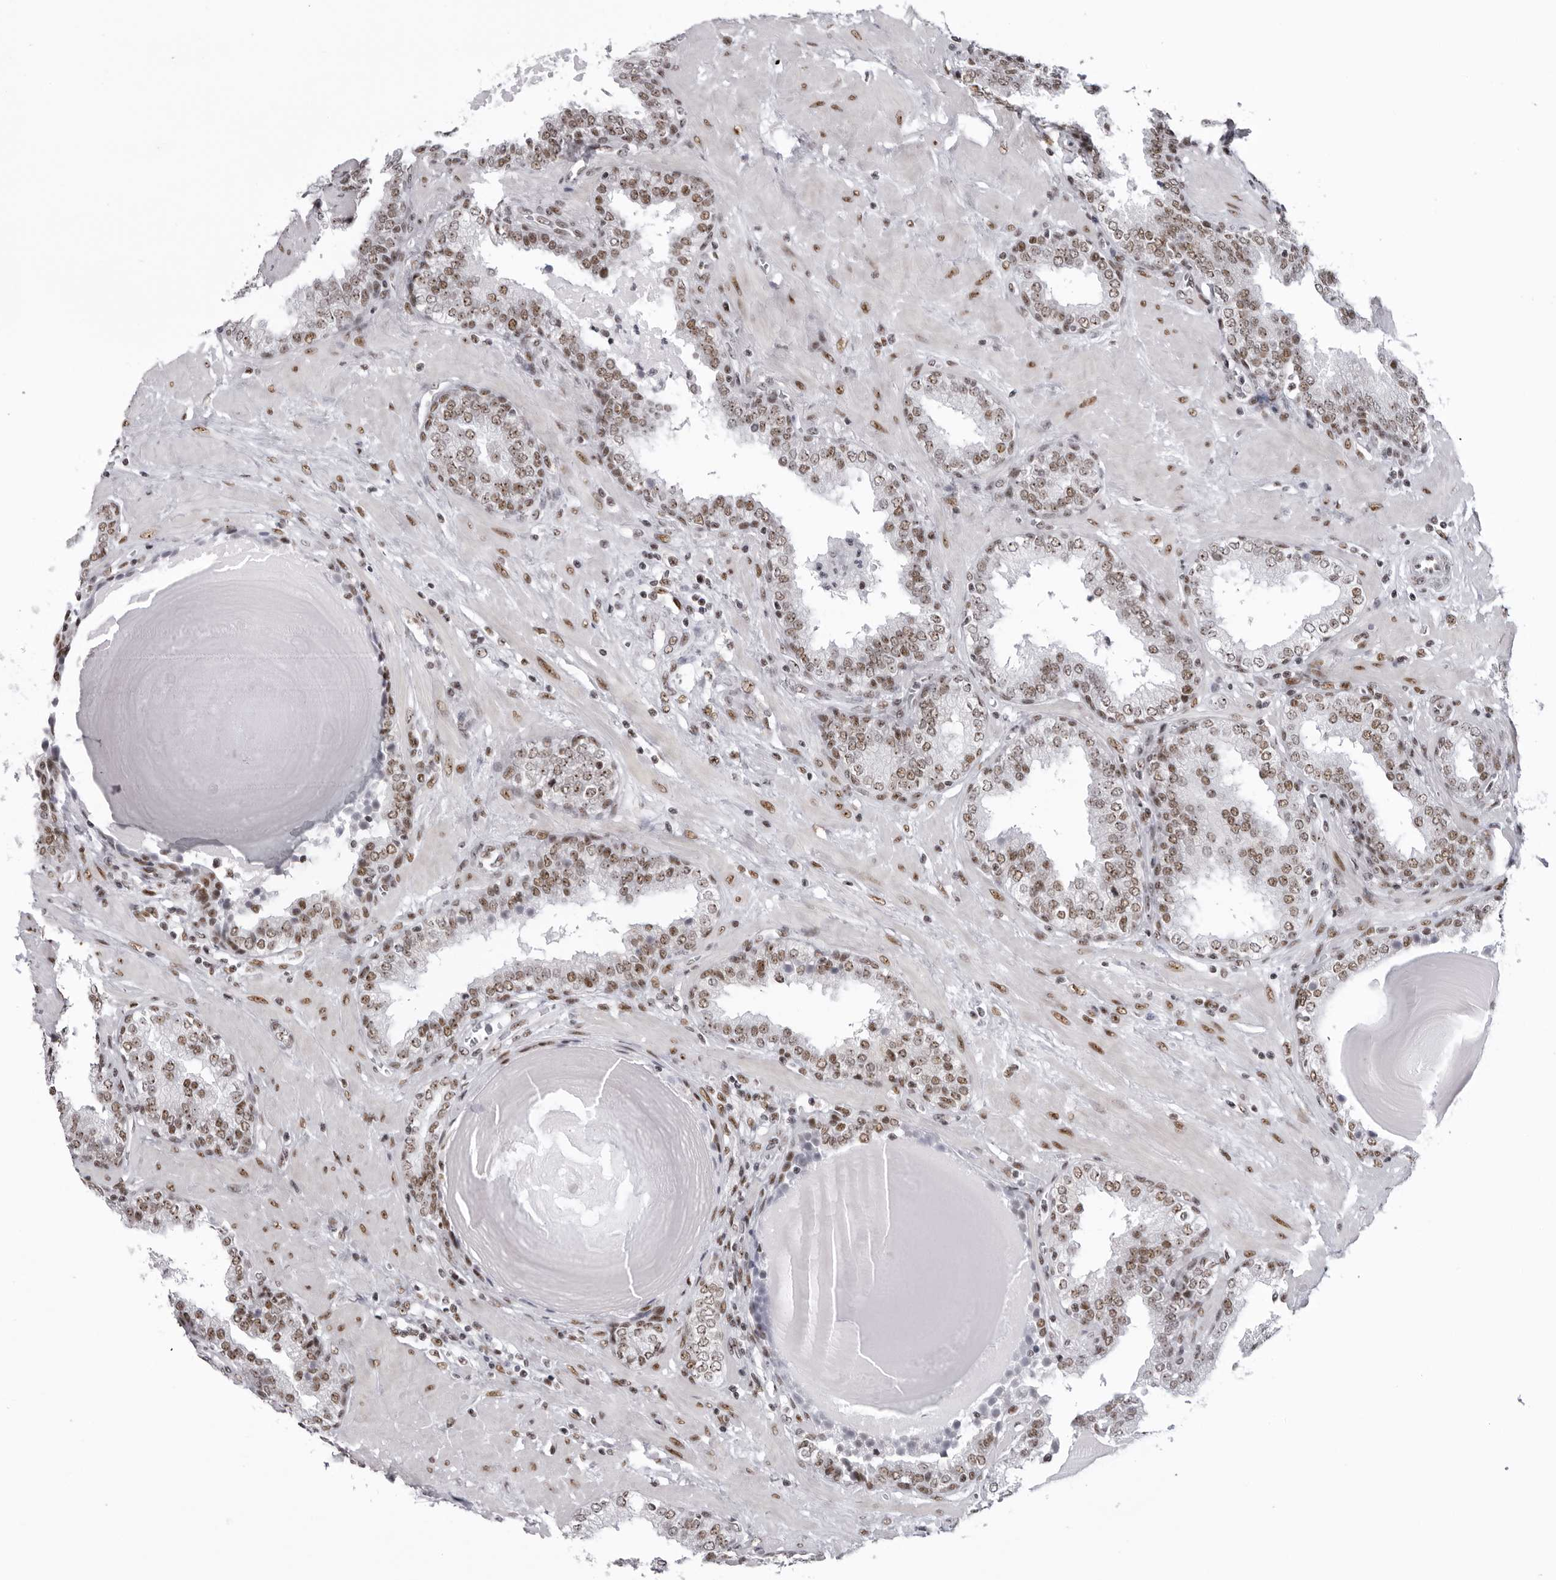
{"staining": {"intensity": "moderate", "quantity": ">75%", "location": "nuclear"}, "tissue": "prostate", "cell_type": "Glandular cells", "image_type": "normal", "snomed": [{"axis": "morphology", "description": "Normal tissue, NOS"}, {"axis": "topography", "description": "Prostate"}], "caption": "DAB (3,3'-diaminobenzidine) immunohistochemical staining of benign prostate reveals moderate nuclear protein staining in about >75% of glandular cells.", "gene": "DHX9", "patient": {"sex": "male", "age": 51}}